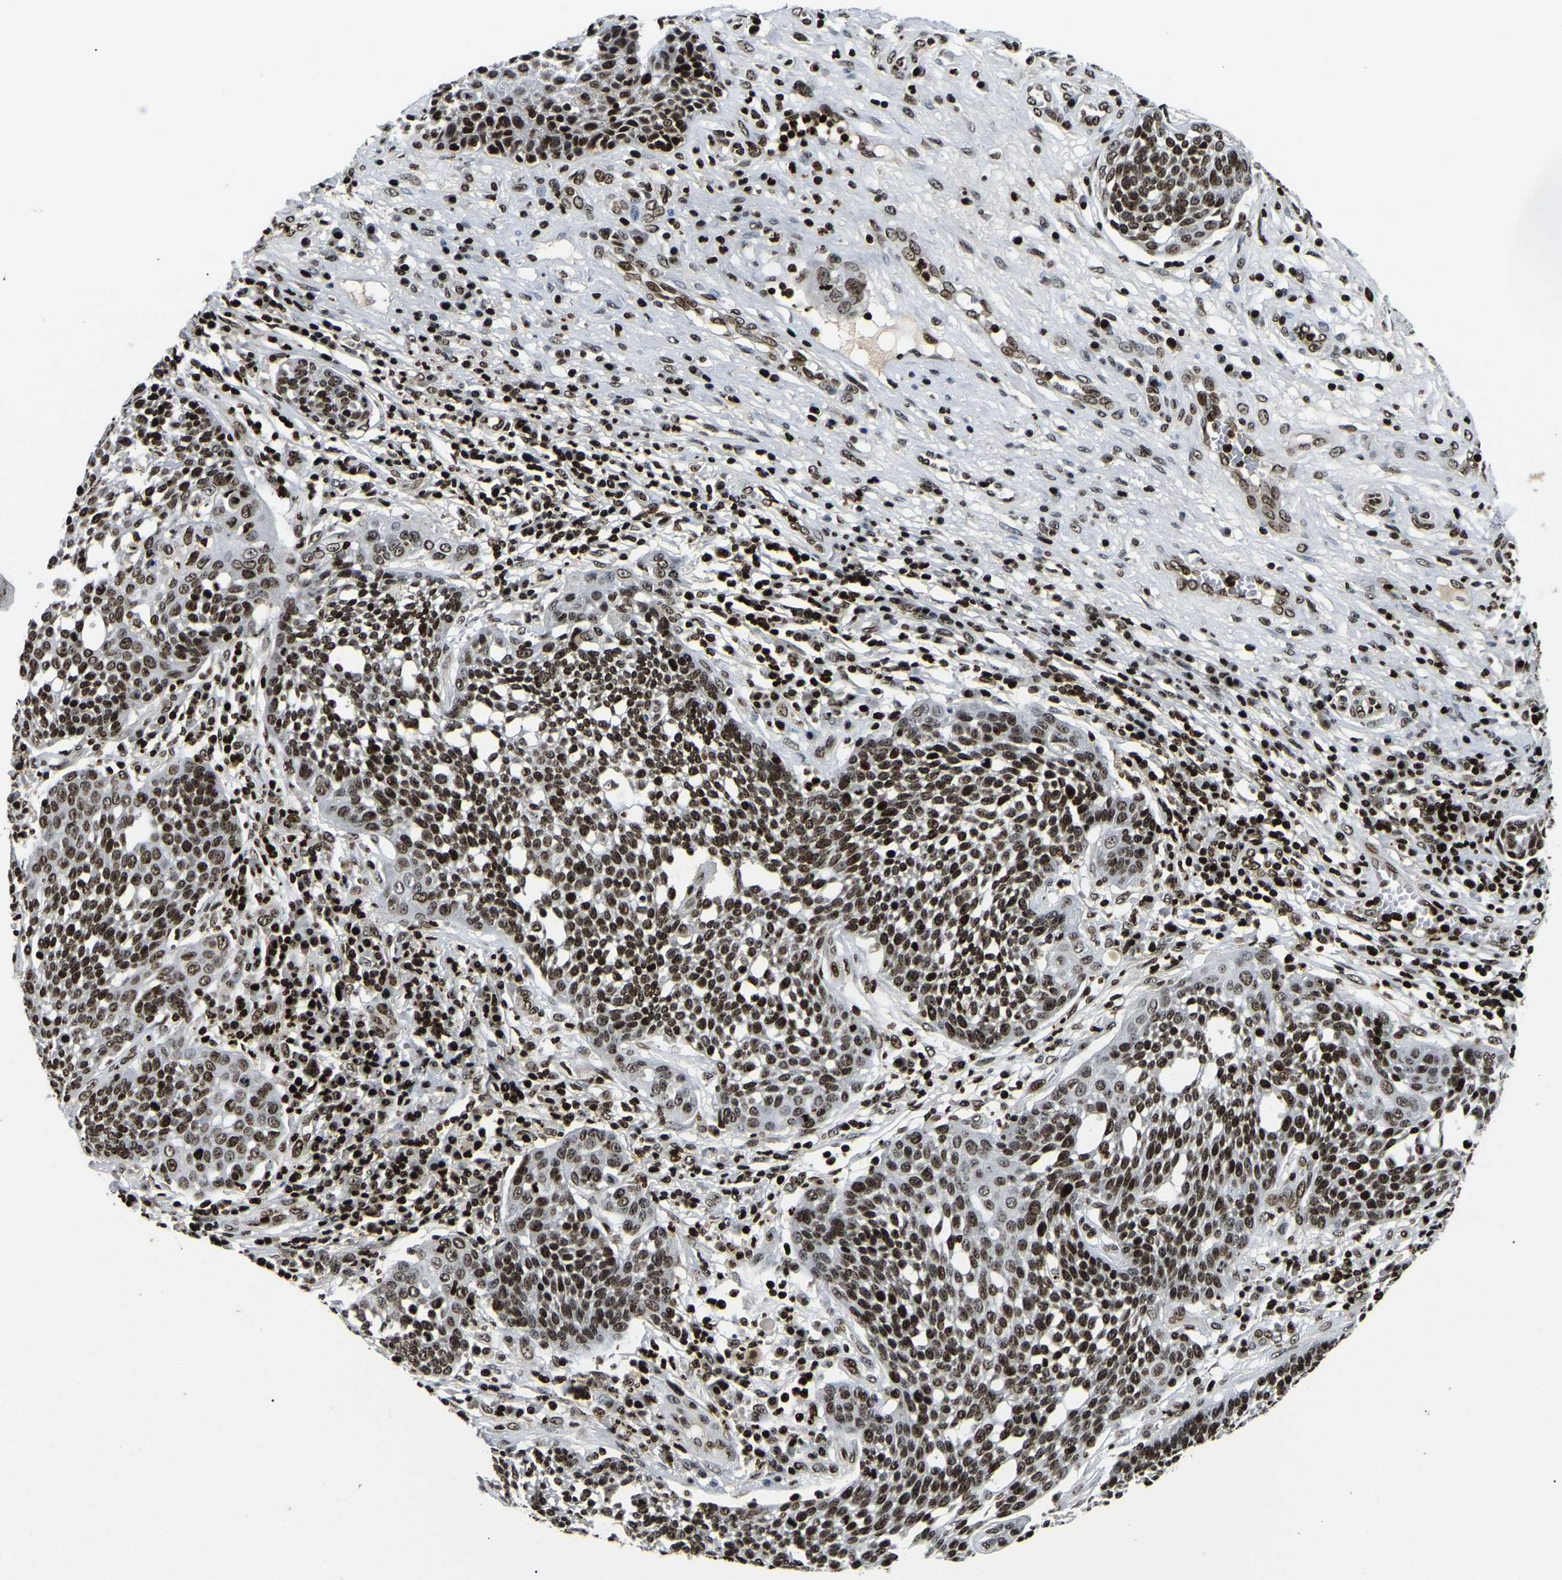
{"staining": {"intensity": "strong", "quantity": ">75%", "location": "nuclear"}, "tissue": "cervical cancer", "cell_type": "Tumor cells", "image_type": "cancer", "snomed": [{"axis": "morphology", "description": "Squamous cell carcinoma, NOS"}, {"axis": "topography", "description": "Cervix"}], "caption": "The image exhibits immunohistochemical staining of cervical cancer (squamous cell carcinoma). There is strong nuclear staining is present in about >75% of tumor cells.", "gene": "LRRC61", "patient": {"sex": "female", "age": 34}}